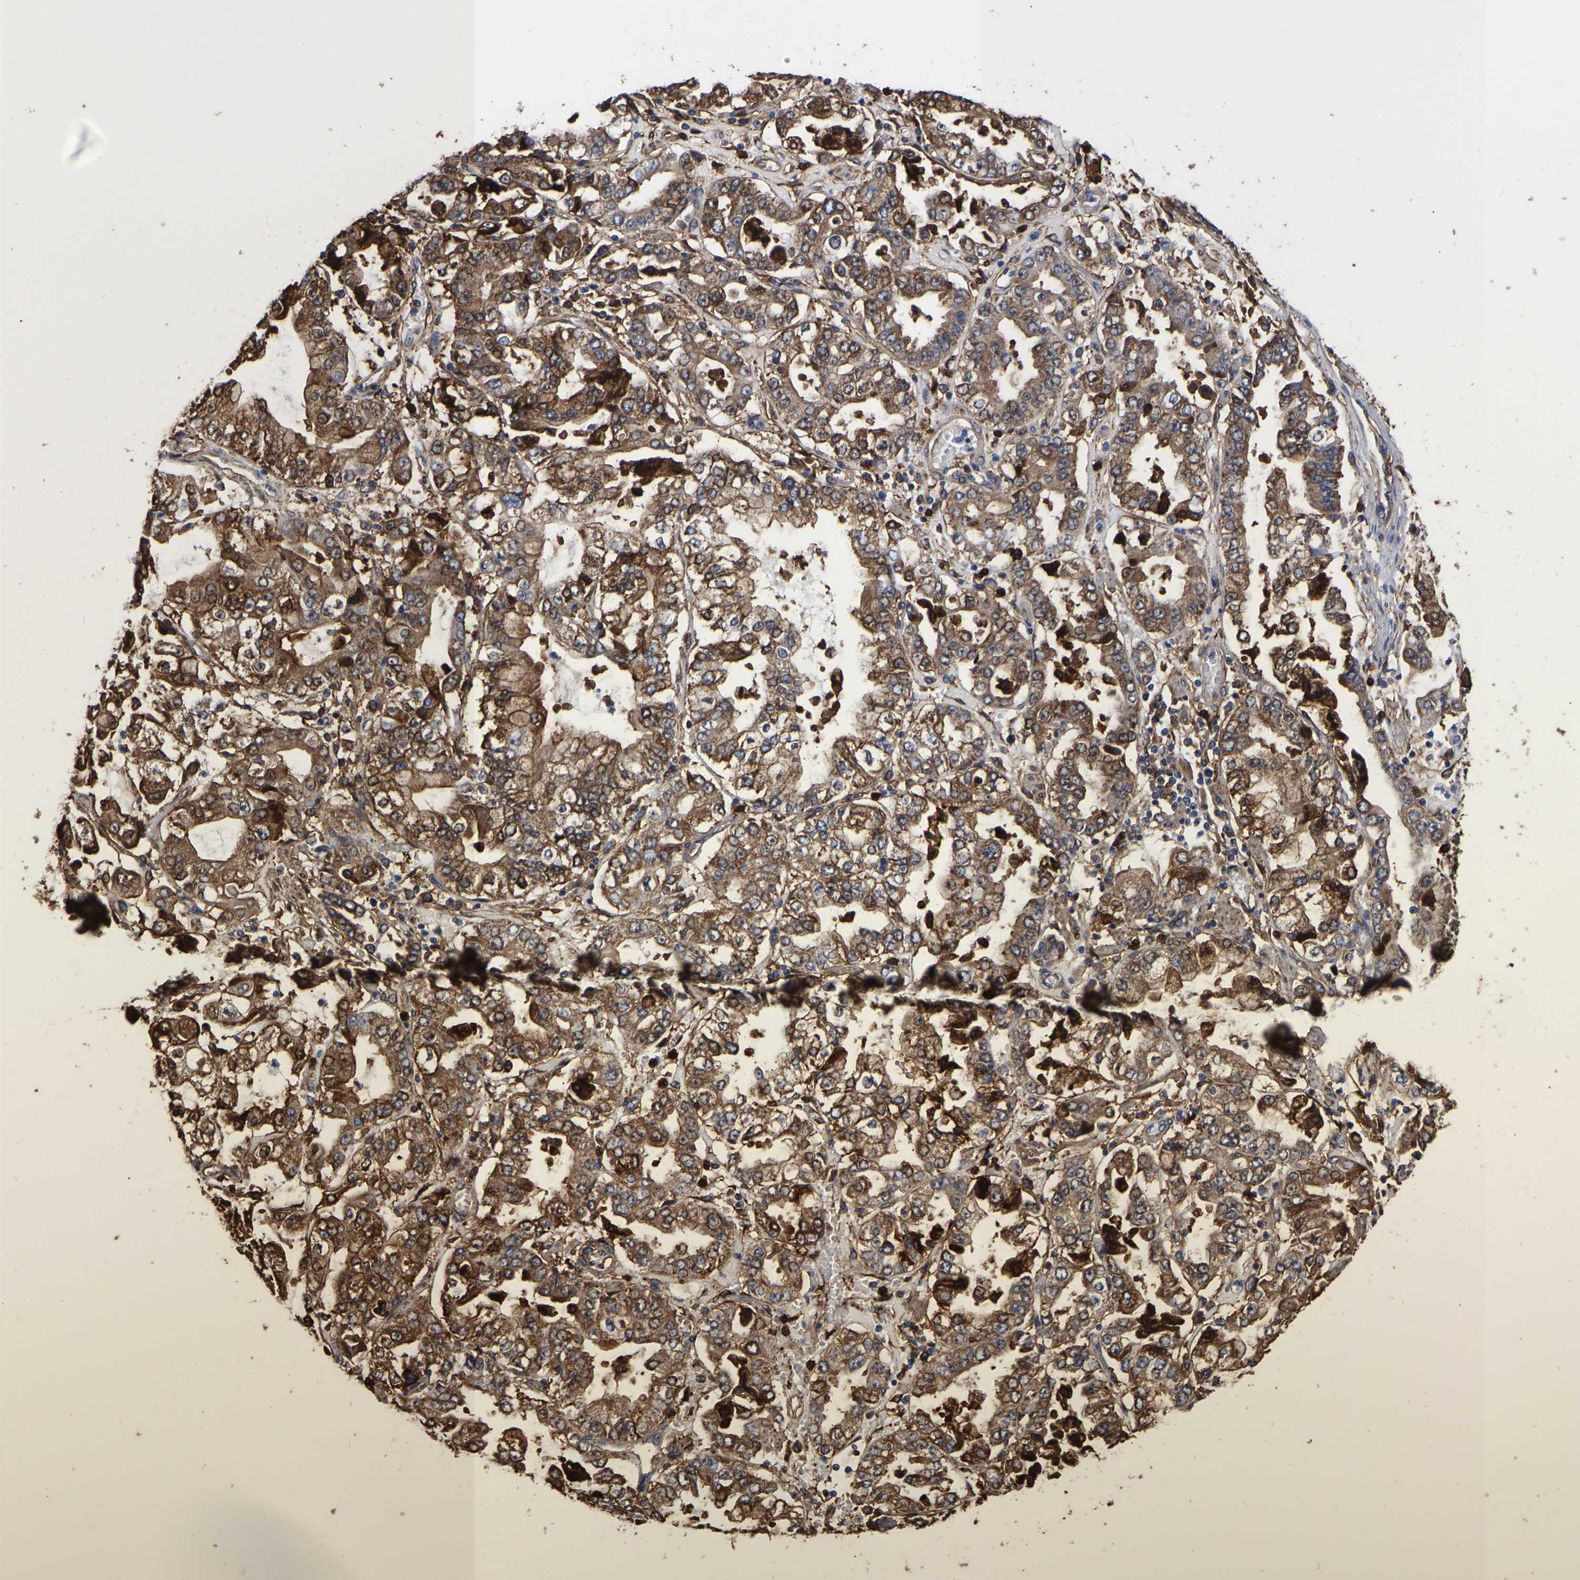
{"staining": {"intensity": "moderate", "quantity": ">75%", "location": "cytoplasmic/membranous"}, "tissue": "stomach cancer", "cell_type": "Tumor cells", "image_type": "cancer", "snomed": [{"axis": "morphology", "description": "Adenocarcinoma, NOS"}, {"axis": "topography", "description": "Stomach"}], "caption": "DAB immunohistochemical staining of human stomach cancer reveals moderate cytoplasmic/membranous protein positivity in approximately >75% of tumor cells.", "gene": "LIF", "patient": {"sex": "male", "age": 76}}